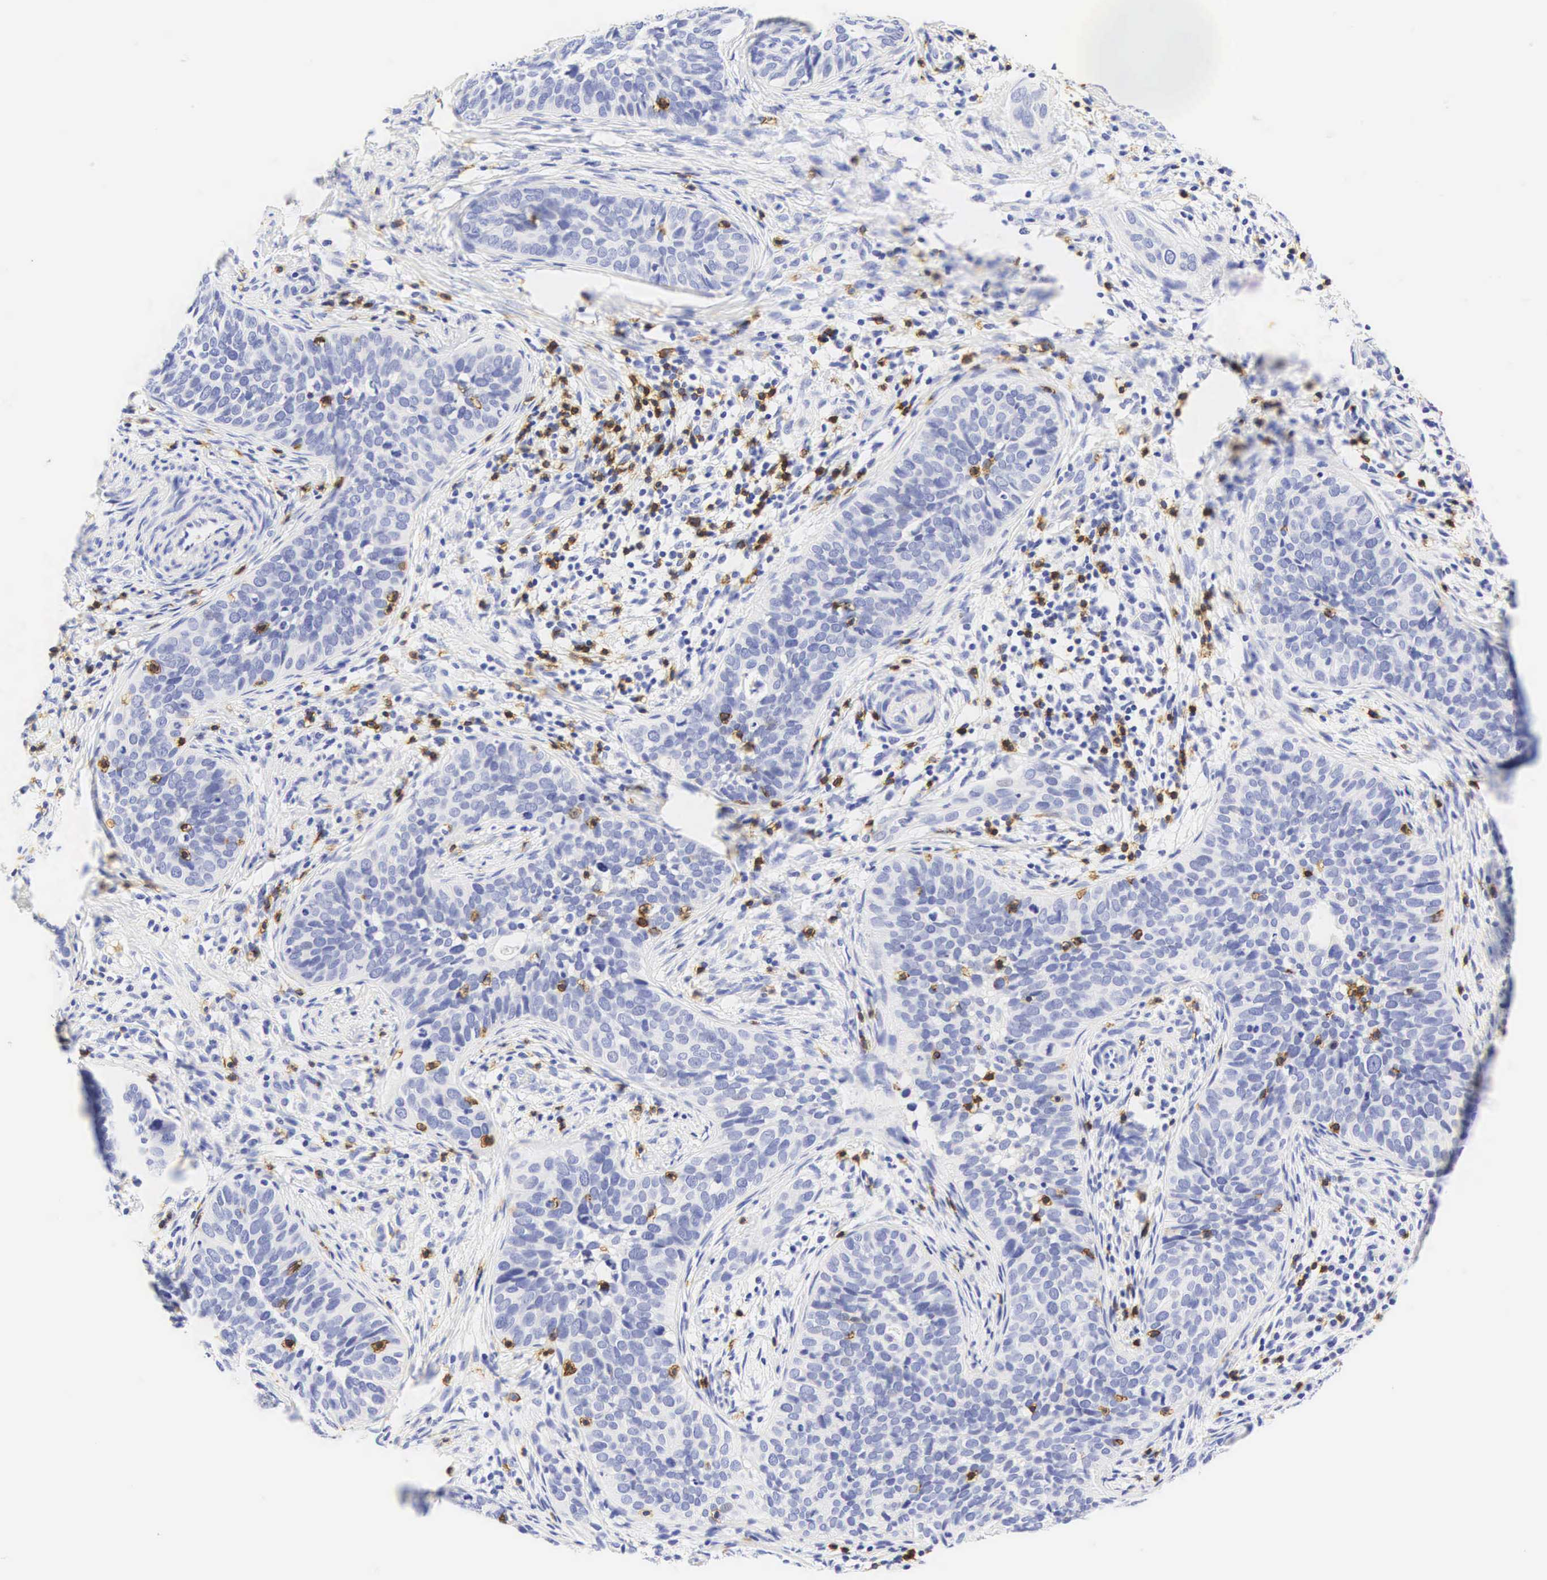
{"staining": {"intensity": "negative", "quantity": "none", "location": "none"}, "tissue": "cervical cancer", "cell_type": "Tumor cells", "image_type": "cancer", "snomed": [{"axis": "morphology", "description": "Squamous cell carcinoma, NOS"}, {"axis": "topography", "description": "Cervix"}], "caption": "A histopathology image of human cervical cancer (squamous cell carcinoma) is negative for staining in tumor cells. The staining is performed using DAB brown chromogen with nuclei counter-stained in using hematoxylin.", "gene": "CD8A", "patient": {"sex": "female", "age": 31}}